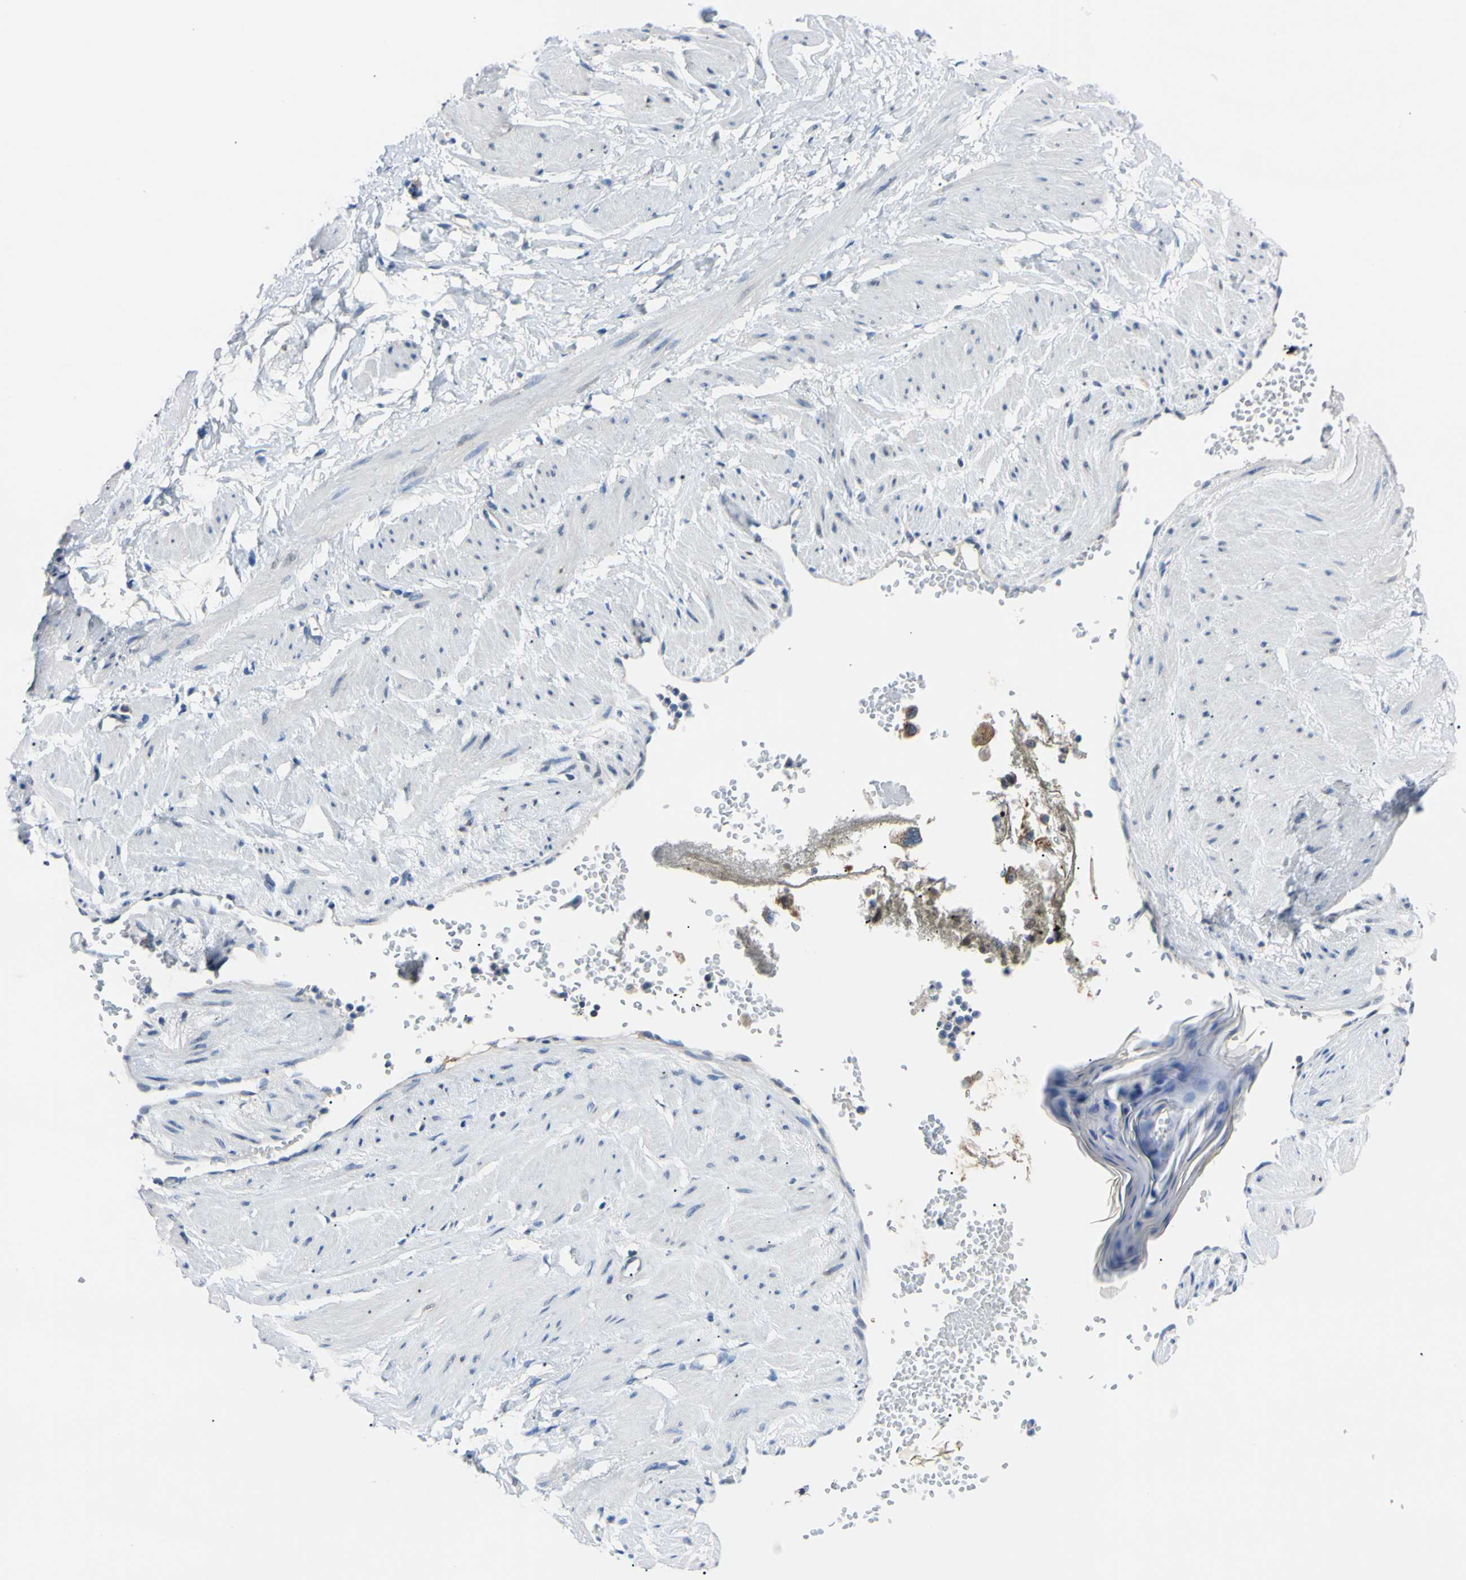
{"staining": {"intensity": "negative", "quantity": "none", "location": "none"}, "tissue": "adipose tissue", "cell_type": "Adipocytes", "image_type": "normal", "snomed": [{"axis": "morphology", "description": "Normal tissue, NOS"}, {"axis": "topography", "description": "Soft tissue"}, {"axis": "topography", "description": "Vascular tissue"}], "caption": "Immunohistochemistry image of benign adipose tissue: human adipose tissue stained with DAB (3,3'-diaminobenzidine) reveals no significant protein staining in adipocytes.", "gene": "PNKD", "patient": {"sex": "female", "age": 35}}